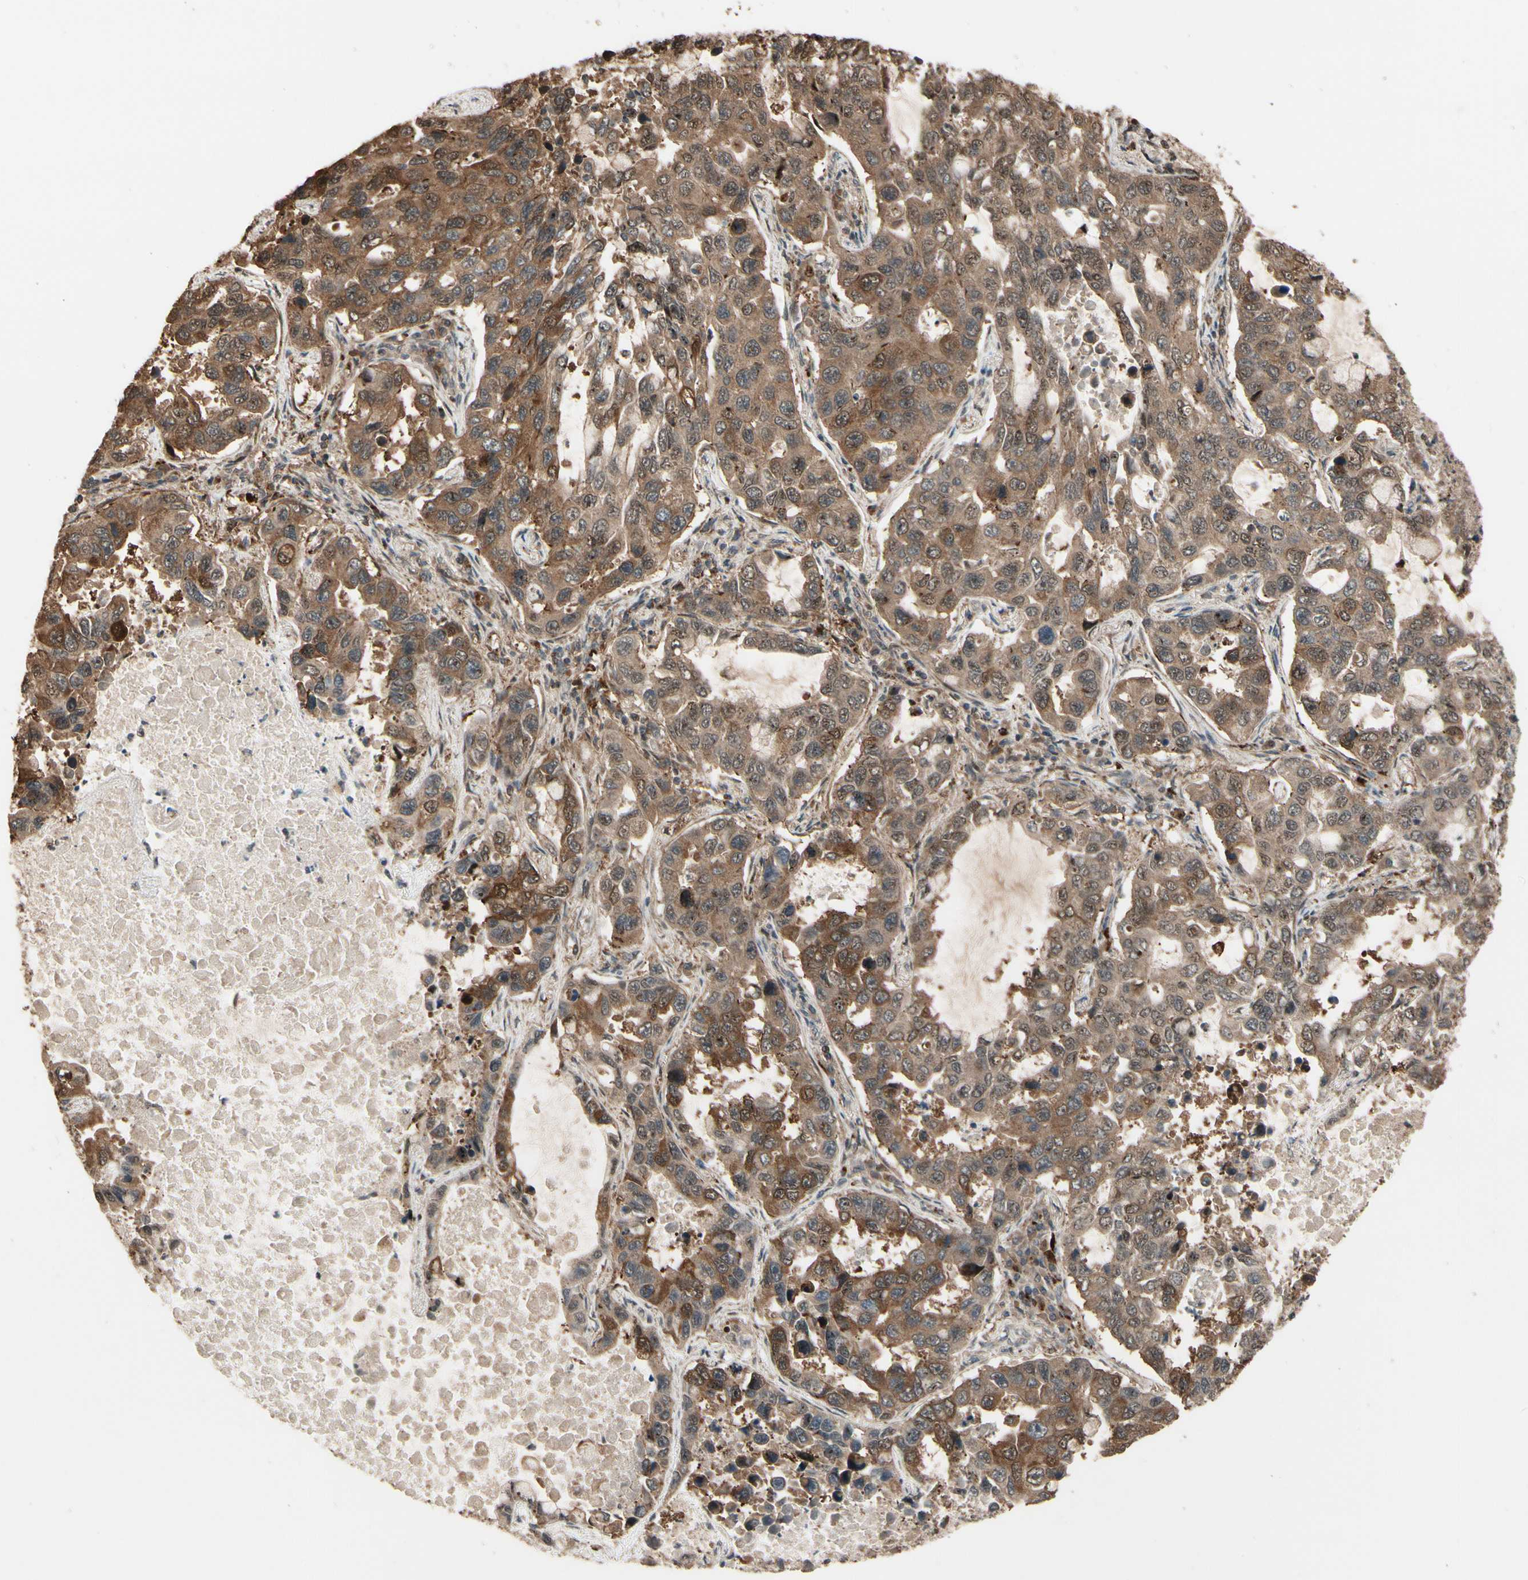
{"staining": {"intensity": "moderate", "quantity": "<25%", "location": "cytoplasmic/membranous"}, "tissue": "lung cancer", "cell_type": "Tumor cells", "image_type": "cancer", "snomed": [{"axis": "morphology", "description": "Adenocarcinoma, NOS"}, {"axis": "topography", "description": "Lung"}], "caption": "This photomicrograph reveals immunohistochemistry staining of human adenocarcinoma (lung), with low moderate cytoplasmic/membranous positivity in about <25% of tumor cells.", "gene": "CSF1R", "patient": {"sex": "male", "age": 64}}